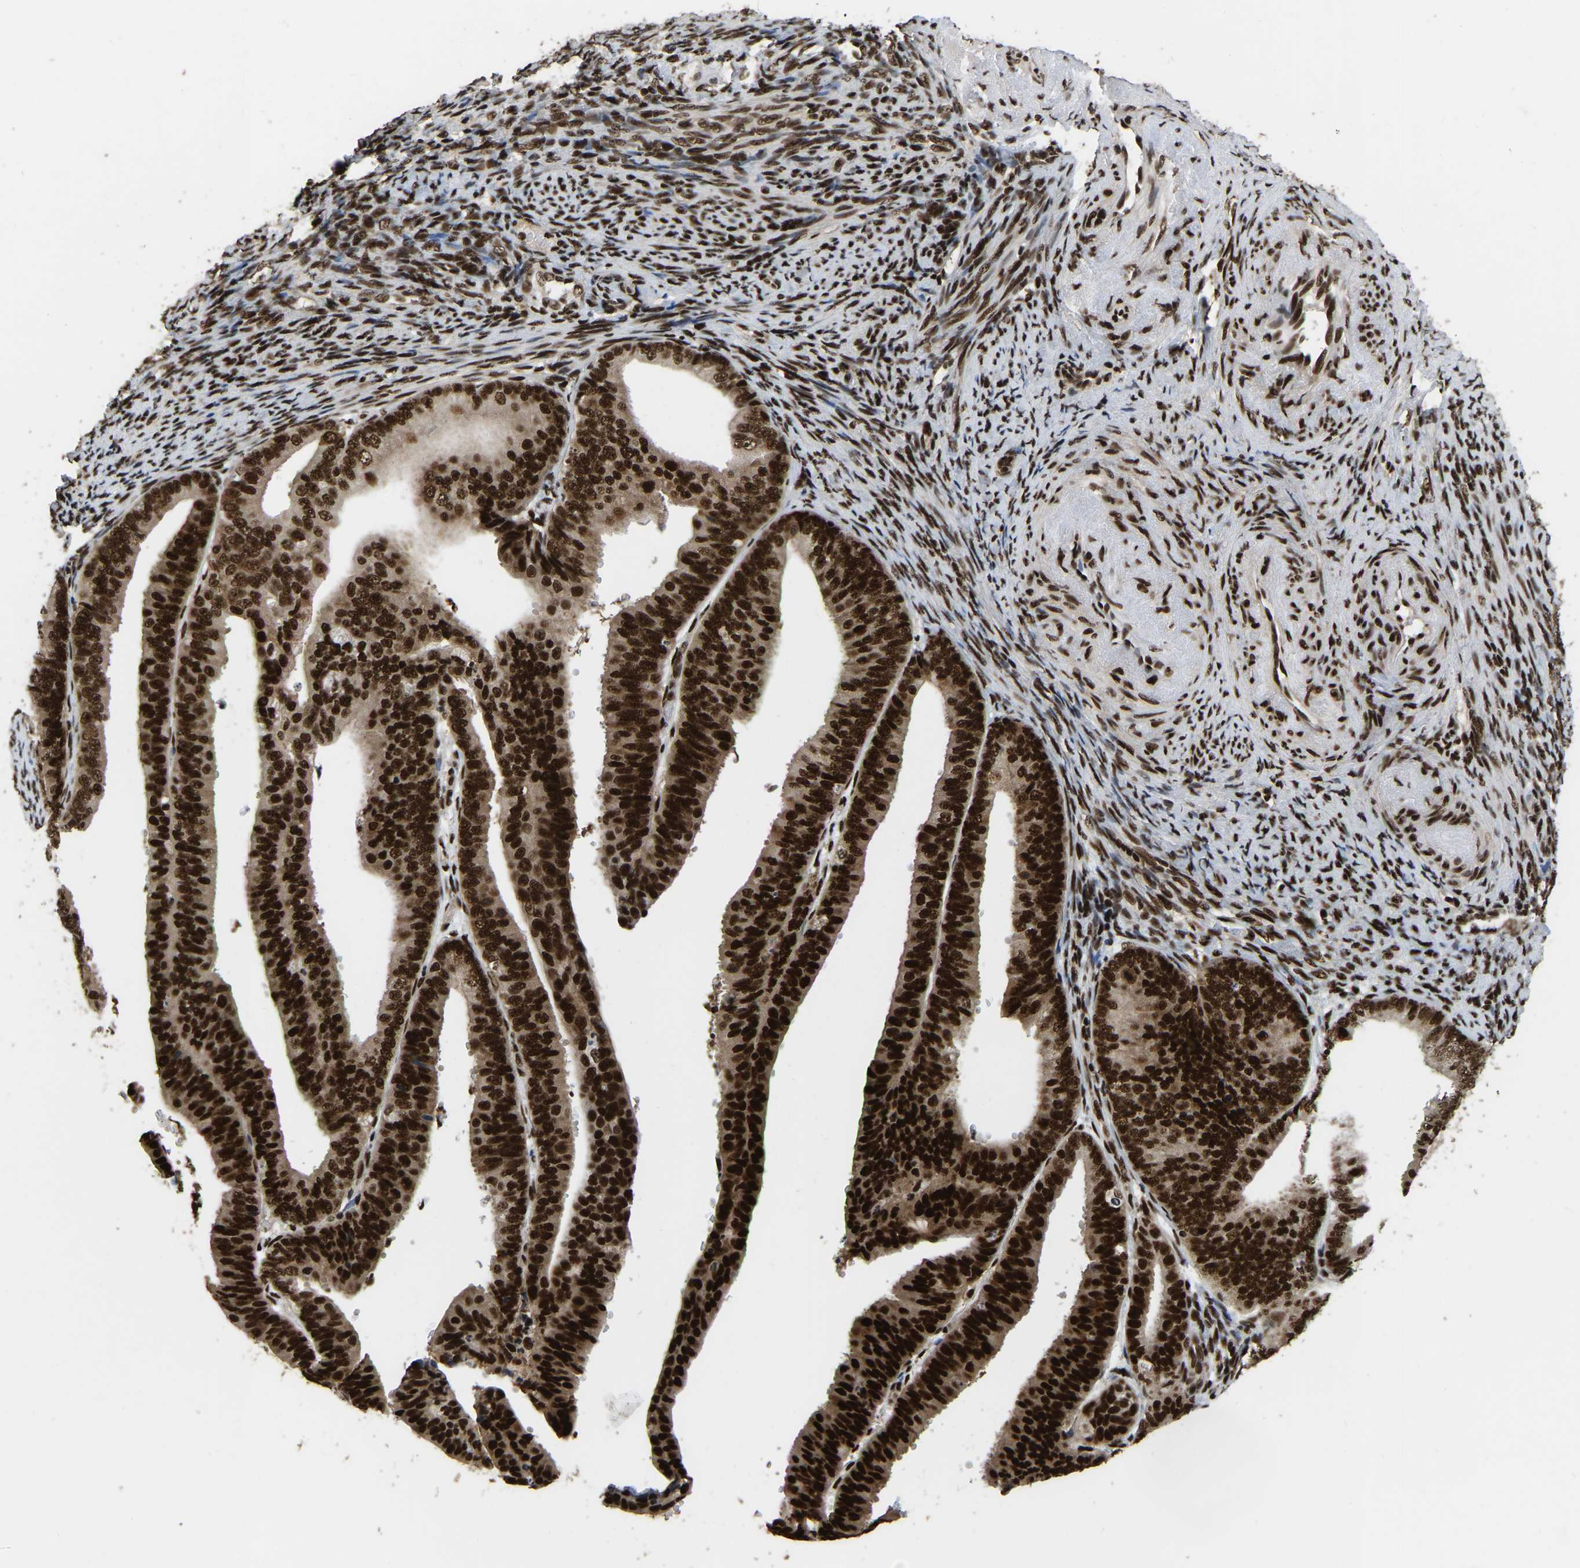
{"staining": {"intensity": "strong", "quantity": ">75%", "location": "nuclear"}, "tissue": "endometrial cancer", "cell_type": "Tumor cells", "image_type": "cancer", "snomed": [{"axis": "morphology", "description": "Adenocarcinoma, NOS"}, {"axis": "topography", "description": "Endometrium"}], "caption": "Immunohistochemical staining of adenocarcinoma (endometrial) reveals high levels of strong nuclear protein staining in approximately >75% of tumor cells.", "gene": "TBL1XR1", "patient": {"sex": "female", "age": 63}}